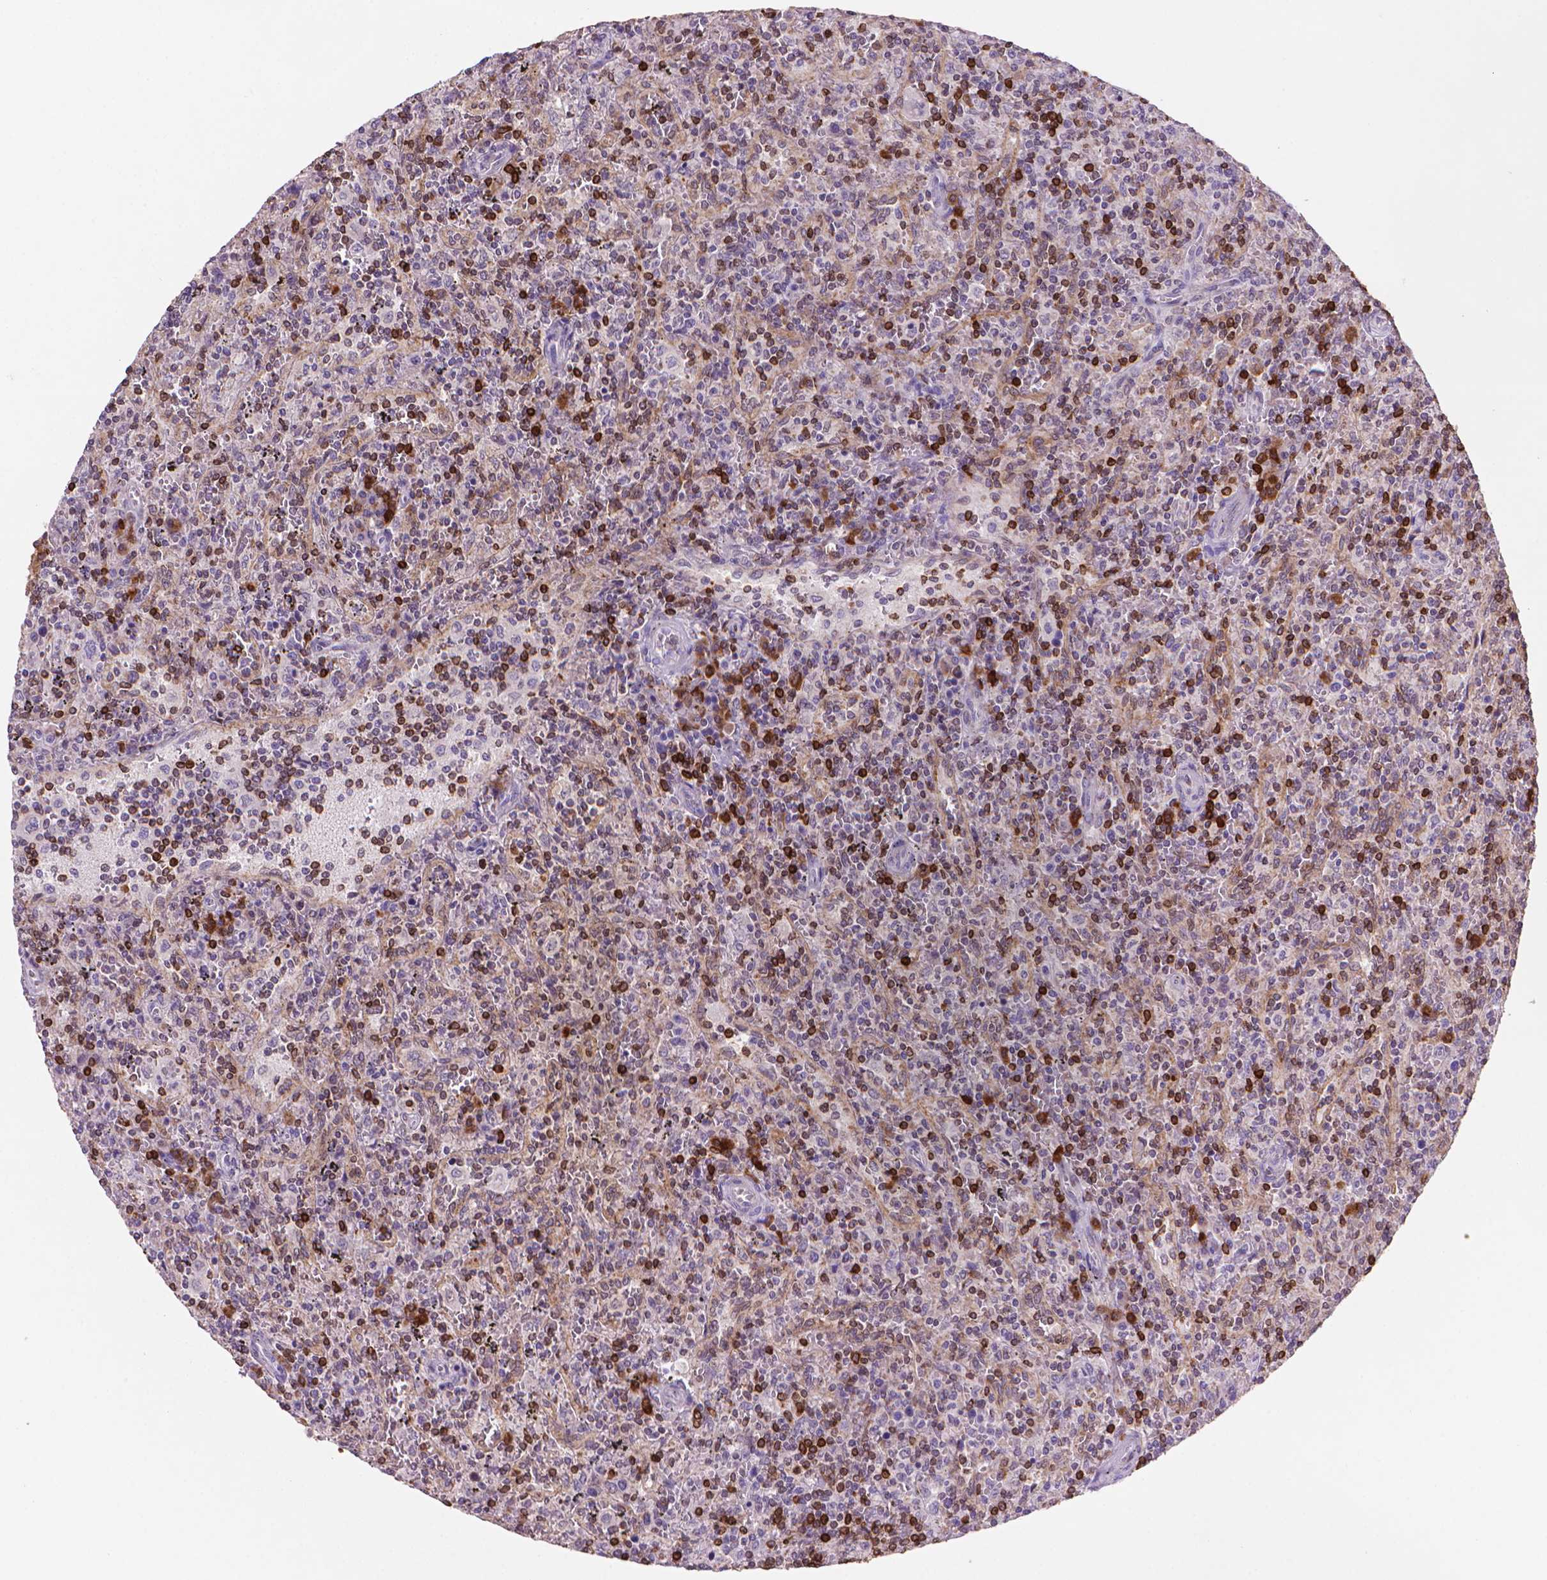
{"staining": {"intensity": "strong", "quantity": "<25%", "location": "cytoplasmic/membranous"}, "tissue": "lymphoma", "cell_type": "Tumor cells", "image_type": "cancer", "snomed": [{"axis": "morphology", "description": "Malignant lymphoma, non-Hodgkin's type, Low grade"}, {"axis": "topography", "description": "Spleen"}], "caption": "Tumor cells demonstrate medium levels of strong cytoplasmic/membranous expression in approximately <25% of cells in human lymphoma. The staining was performed using DAB, with brown indicating positive protein expression. Nuclei are stained blue with hematoxylin.", "gene": "BCL2", "patient": {"sex": "male", "age": 62}}